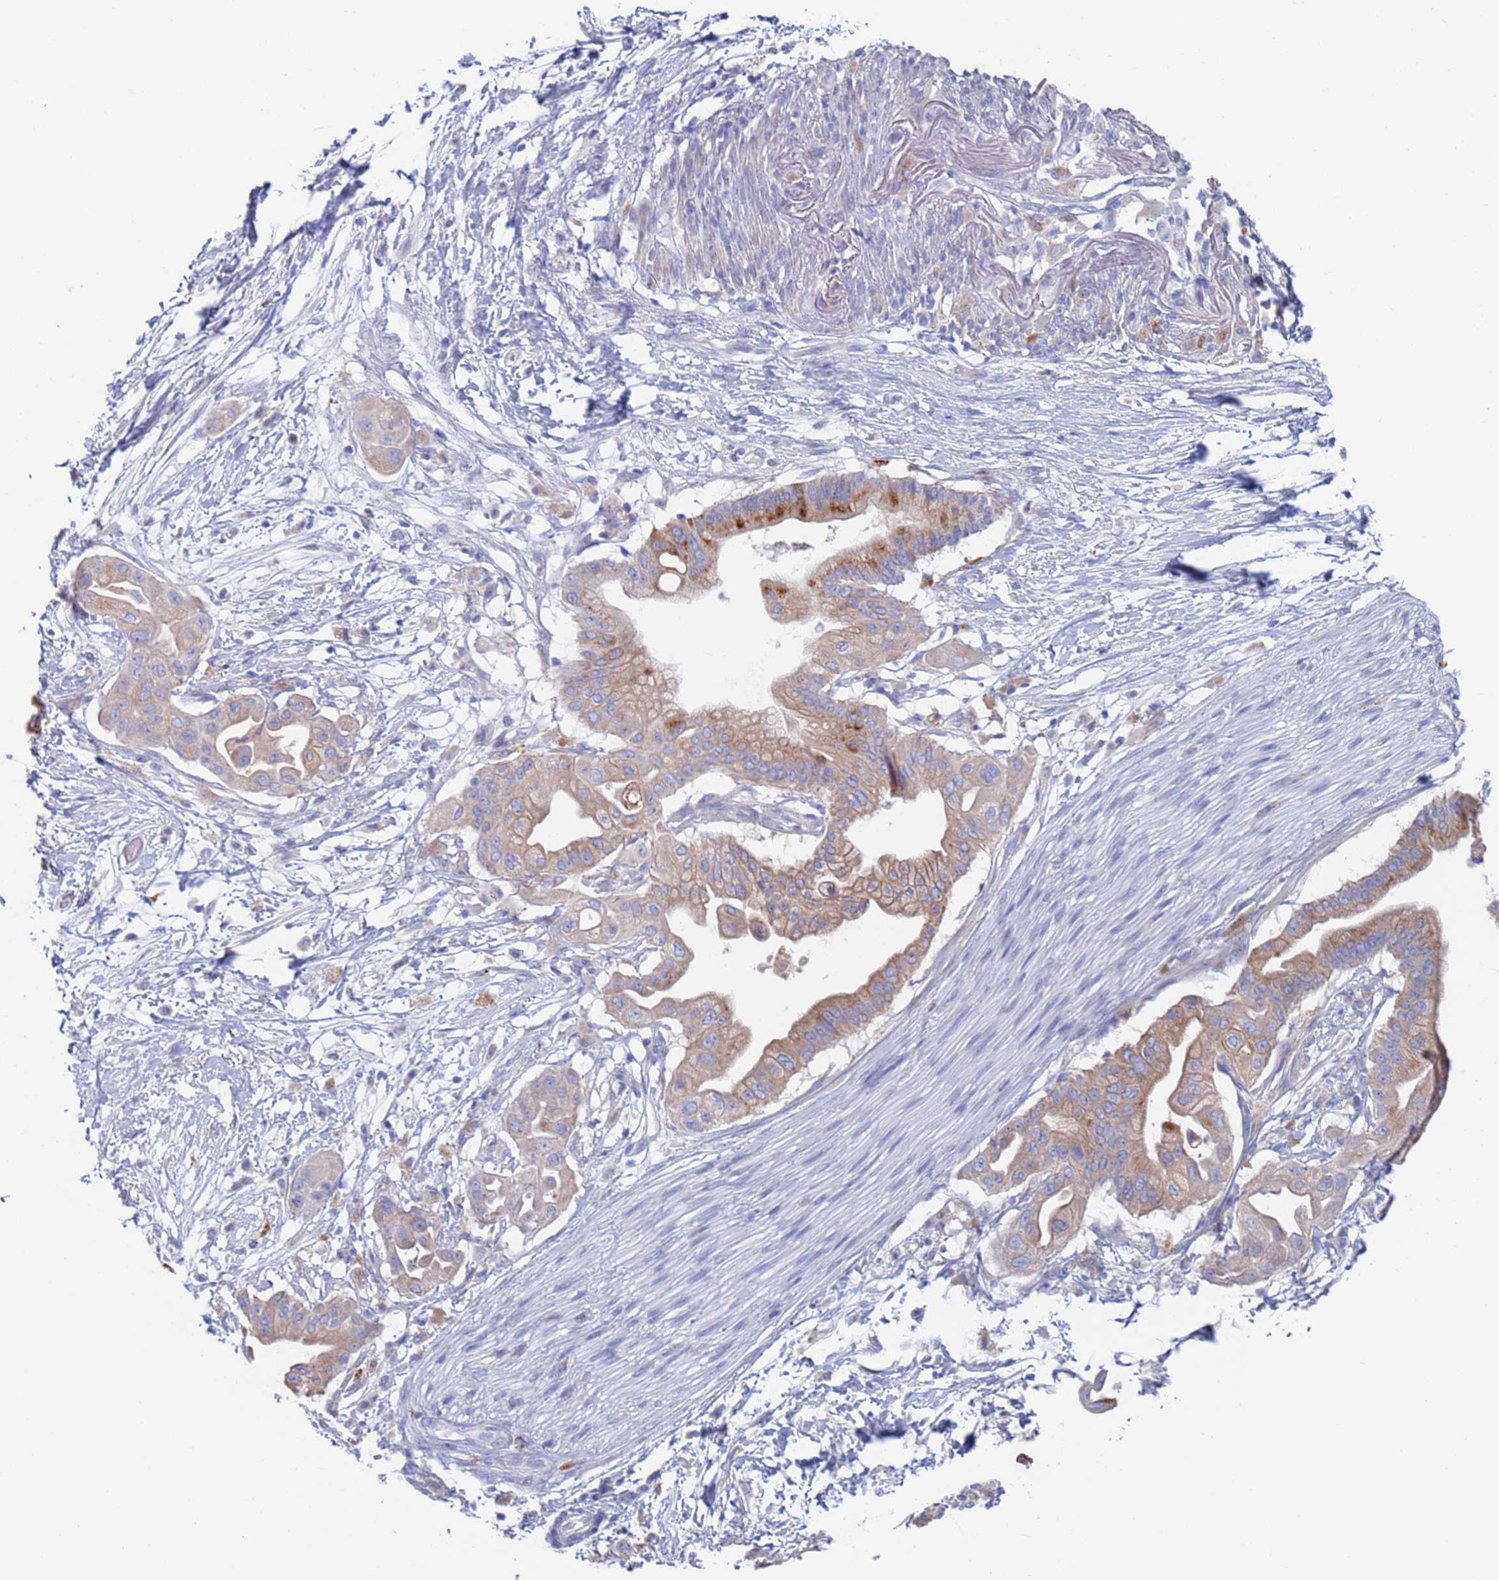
{"staining": {"intensity": "moderate", "quantity": "25%-75%", "location": "cytoplasmic/membranous"}, "tissue": "pancreatic cancer", "cell_type": "Tumor cells", "image_type": "cancer", "snomed": [{"axis": "morphology", "description": "Adenocarcinoma, NOS"}, {"axis": "topography", "description": "Pancreas"}], "caption": "Immunohistochemistry (IHC) photomicrograph of neoplastic tissue: pancreatic adenocarcinoma stained using IHC demonstrates medium levels of moderate protein expression localized specifically in the cytoplasmic/membranous of tumor cells, appearing as a cytoplasmic/membranous brown color.", "gene": "FUCA1", "patient": {"sex": "male", "age": 68}}